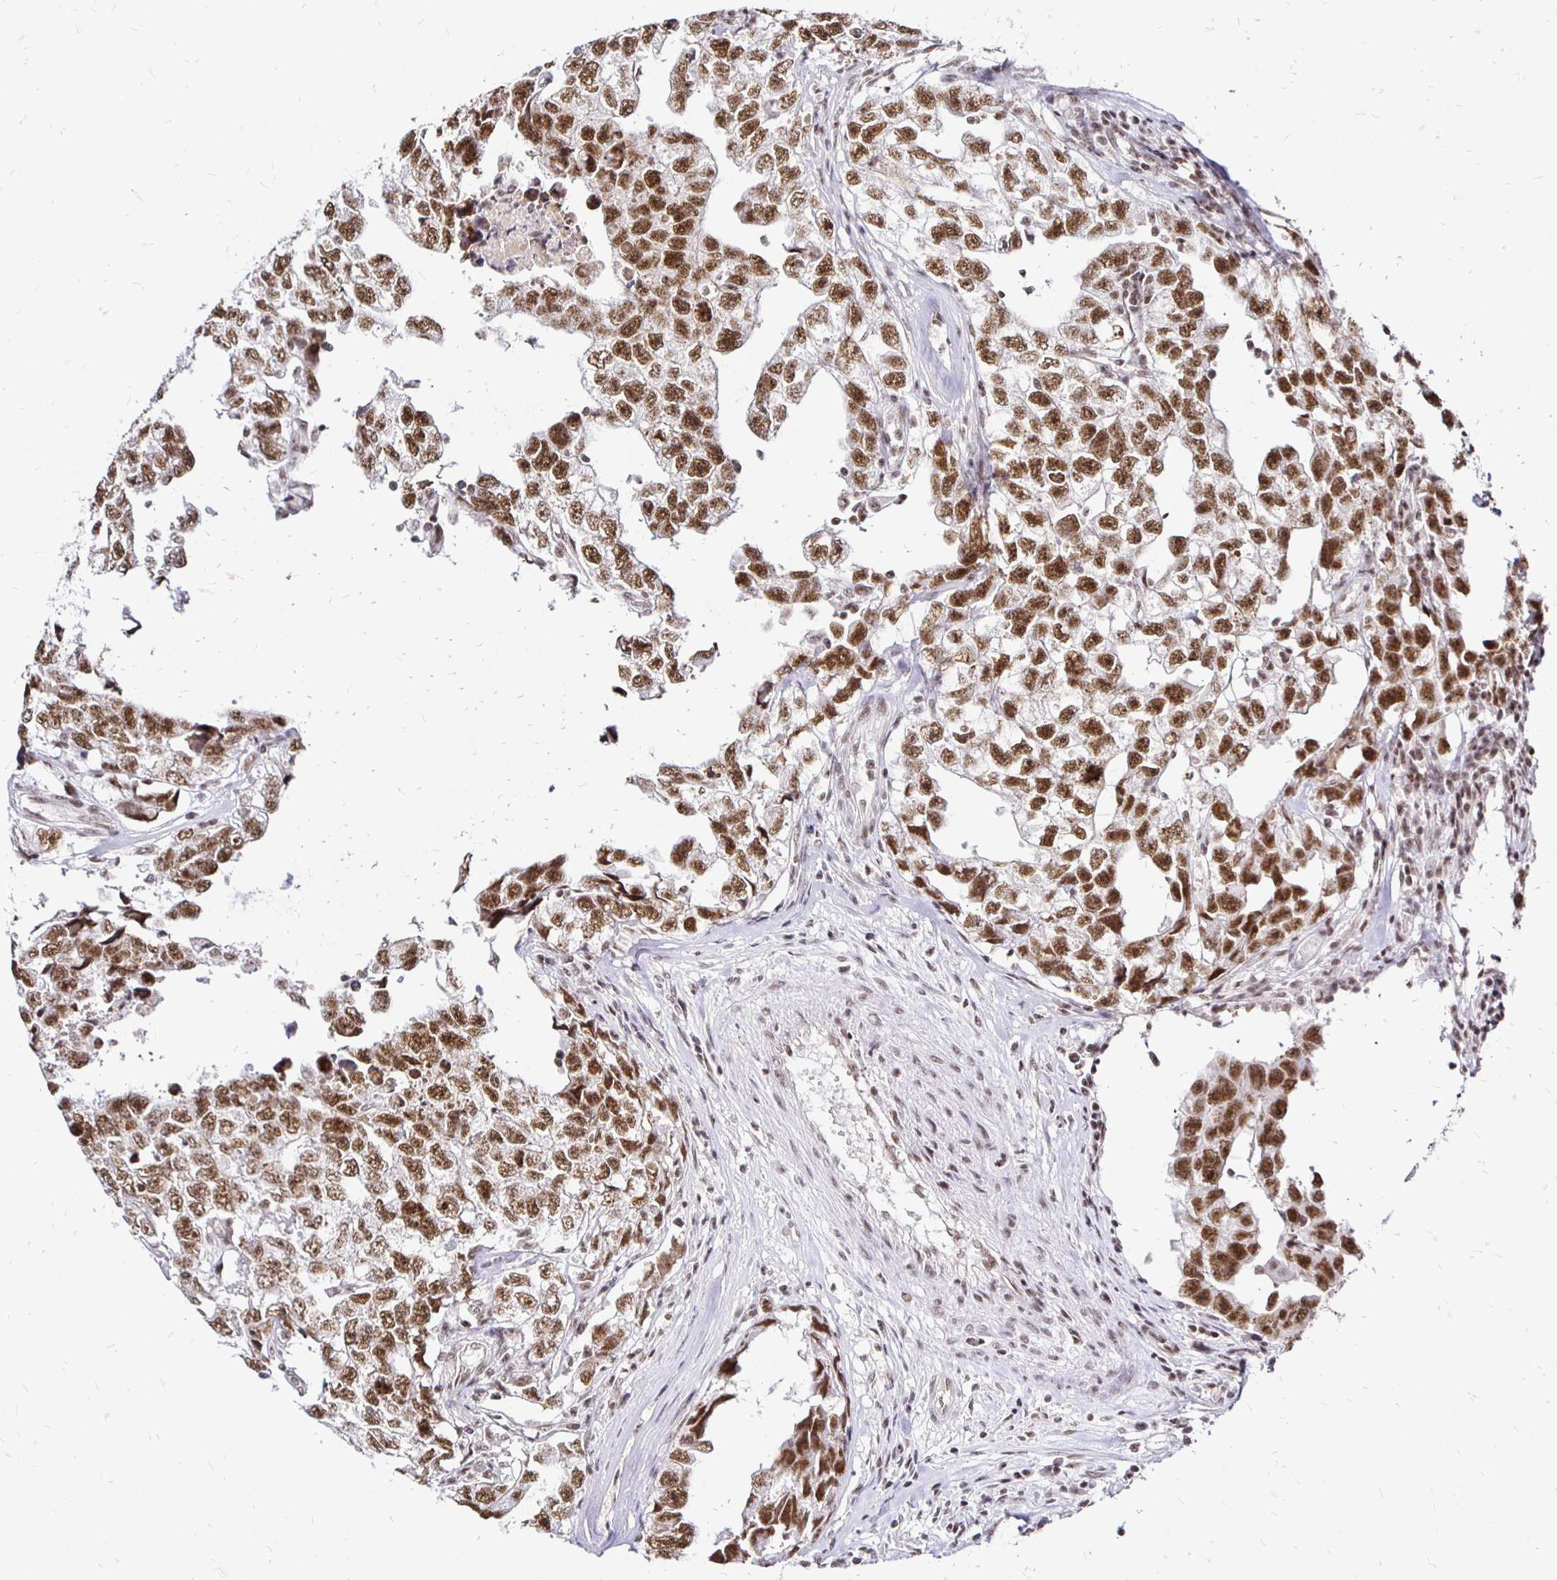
{"staining": {"intensity": "moderate", "quantity": ">75%", "location": "nuclear"}, "tissue": "testis cancer", "cell_type": "Tumor cells", "image_type": "cancer", "snomed": [{"axis": "morphology", "description": "Carcinoma, Embryonal, NOS"}, {"axis": "topography", "description": "Testis"}], "caption": "Protein staining displays moderate nuclear positivity in about >75% of tumor cells in testis cancer (embryonal carcinoma).", "gene": "SIN3A", "patient": {"sex": "male", "age": 22}}